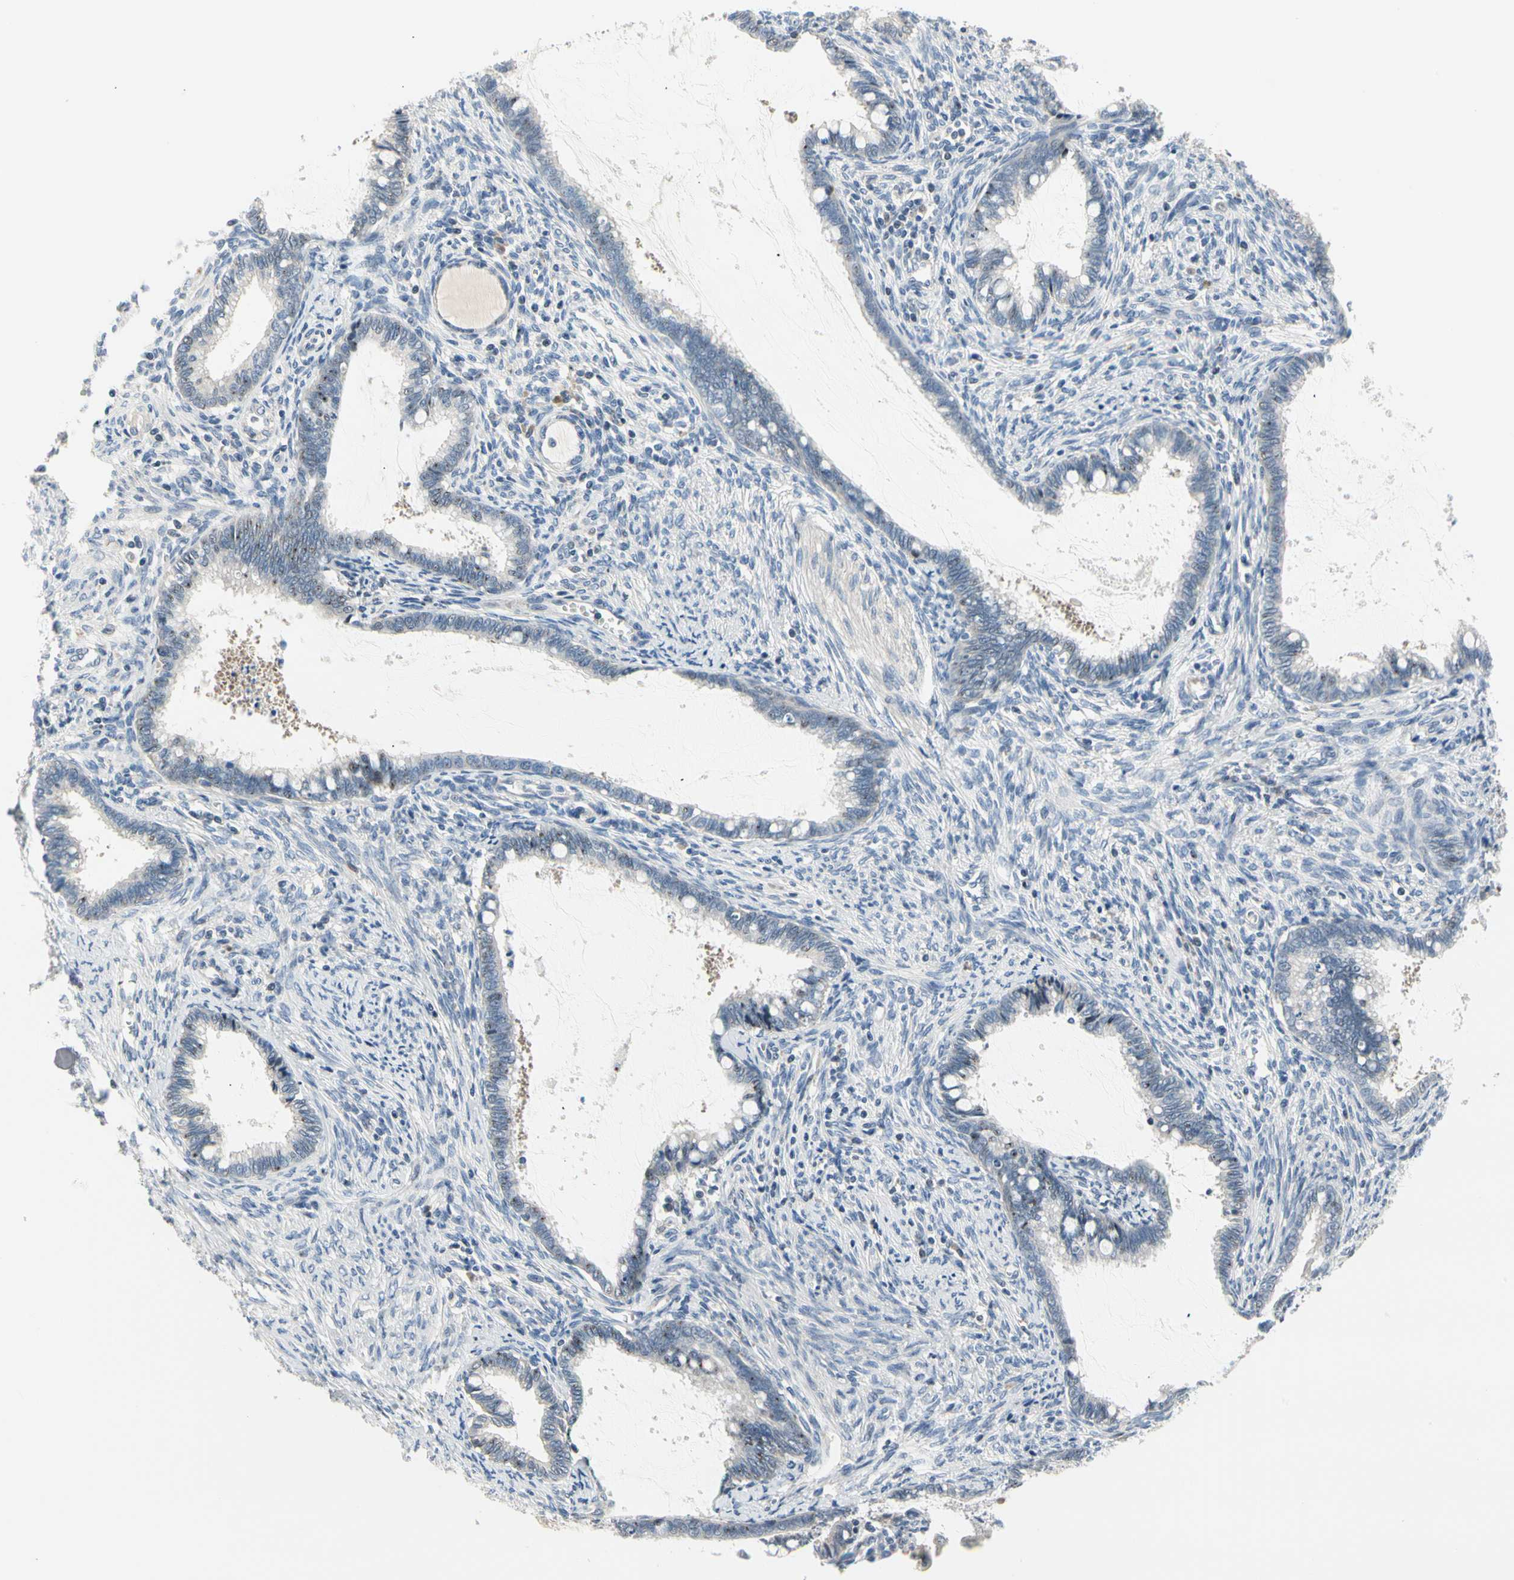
{"staining": {"intensity": "negative", "quantity": "none", "location": "none"}, "tissue": "cervical cancer", "cell_type": "Tumor cells", "image_type": "cancer", "snomed": [{"axis": "morphology", "description": "Adenocarcinoma, NOS"}, {"axis": "topography", "description": "Cervix"}], "caption": "Image shows no significant protein staining in tumor cells of cervical cancer (adenocarcinoma).", "gene": "NFASC", "patient": {"sex": "female", "age": 44}}